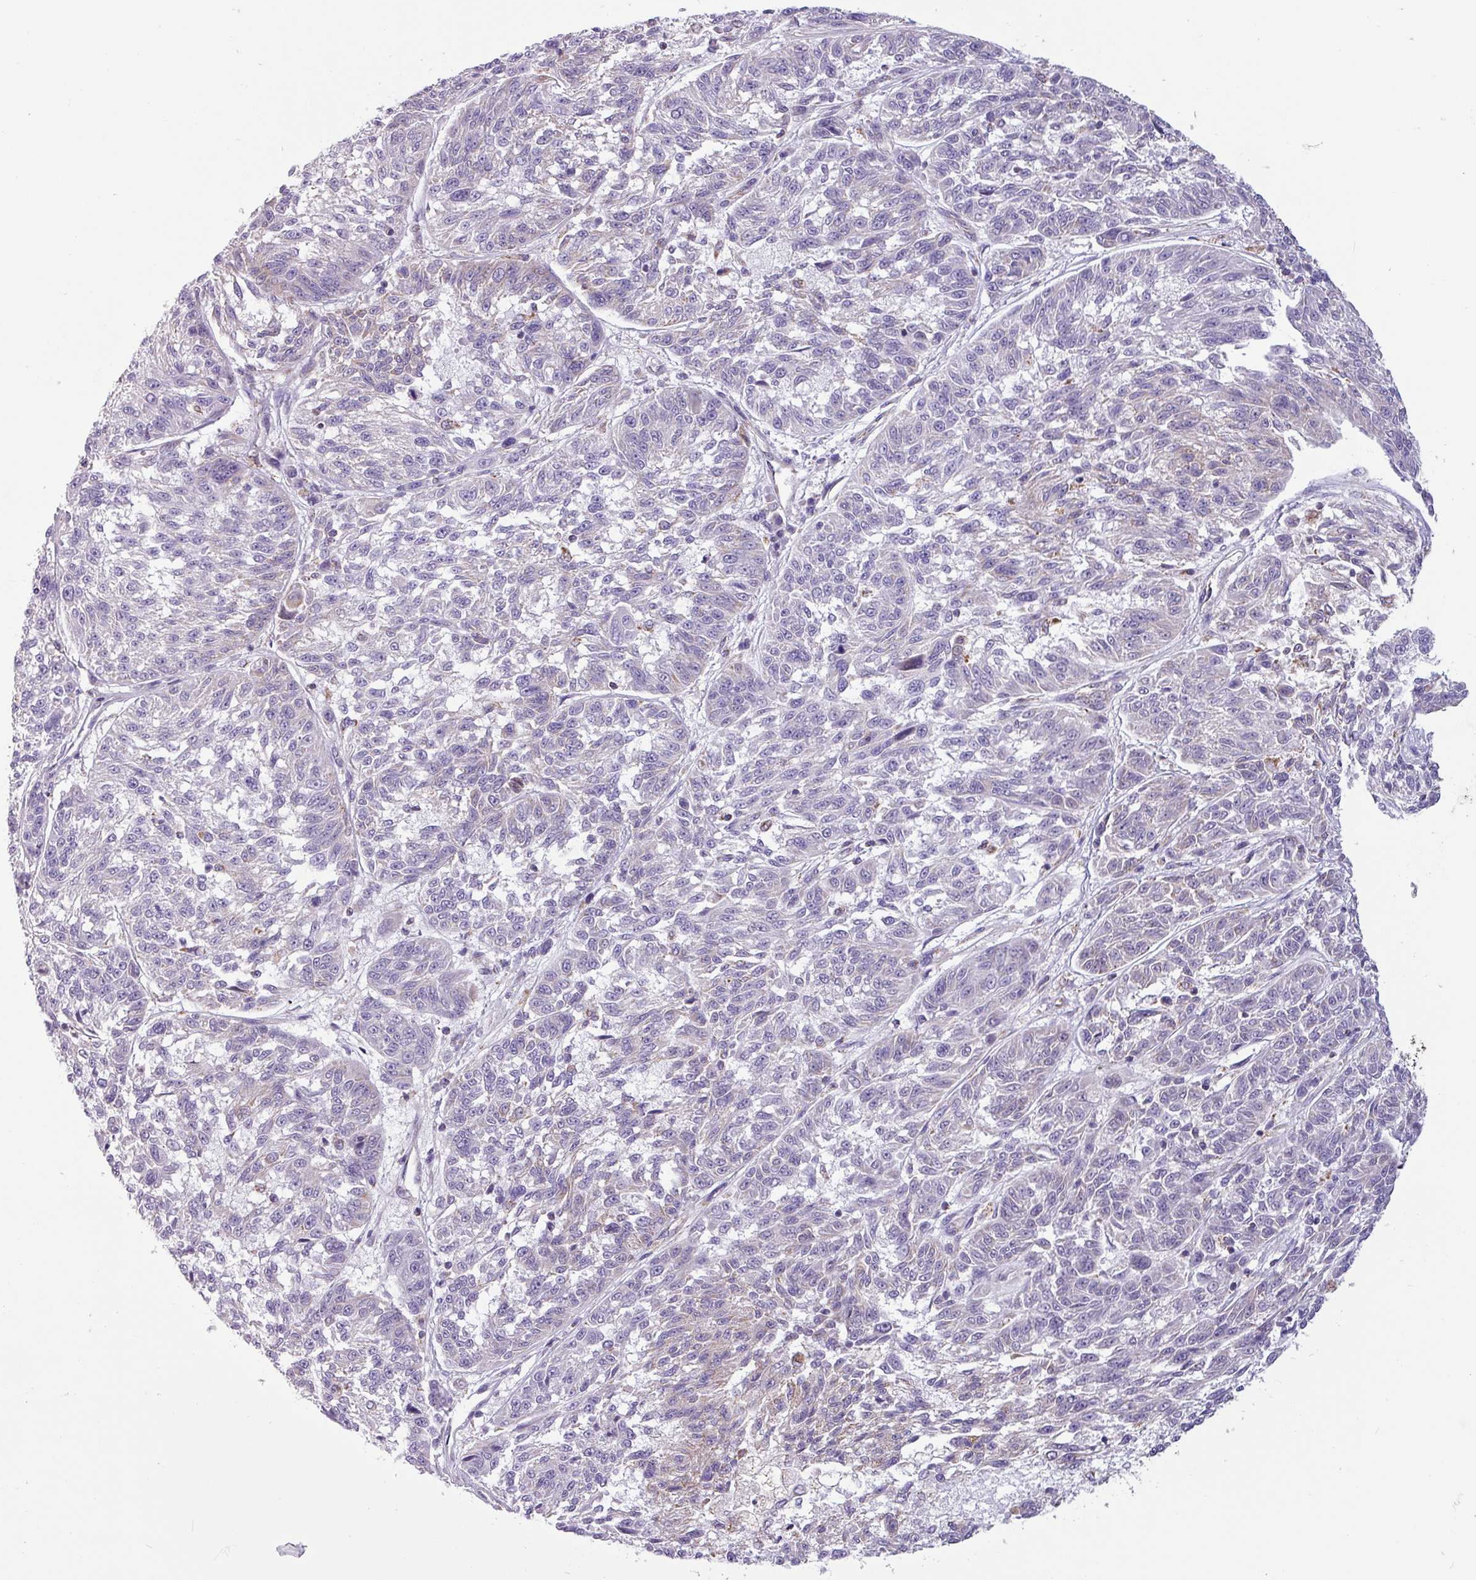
{"staining": {"intensity": "negative", "quantity": "none", "location": "none"}, "tissue": "melanoma", "cell_type": "Tumor cells", "image_type": "cancer", "snomed": [{"axis": "morphology", "description": "Malignant melanoma, NOS"}, {"axis": "topography", "description": "Skin"}], "caption": "The image demonstrates no significant positivity in tumor cells of malignant melanoma.", "gene": "CAMK1", "patient": {"sex": "male", "age": 53}}